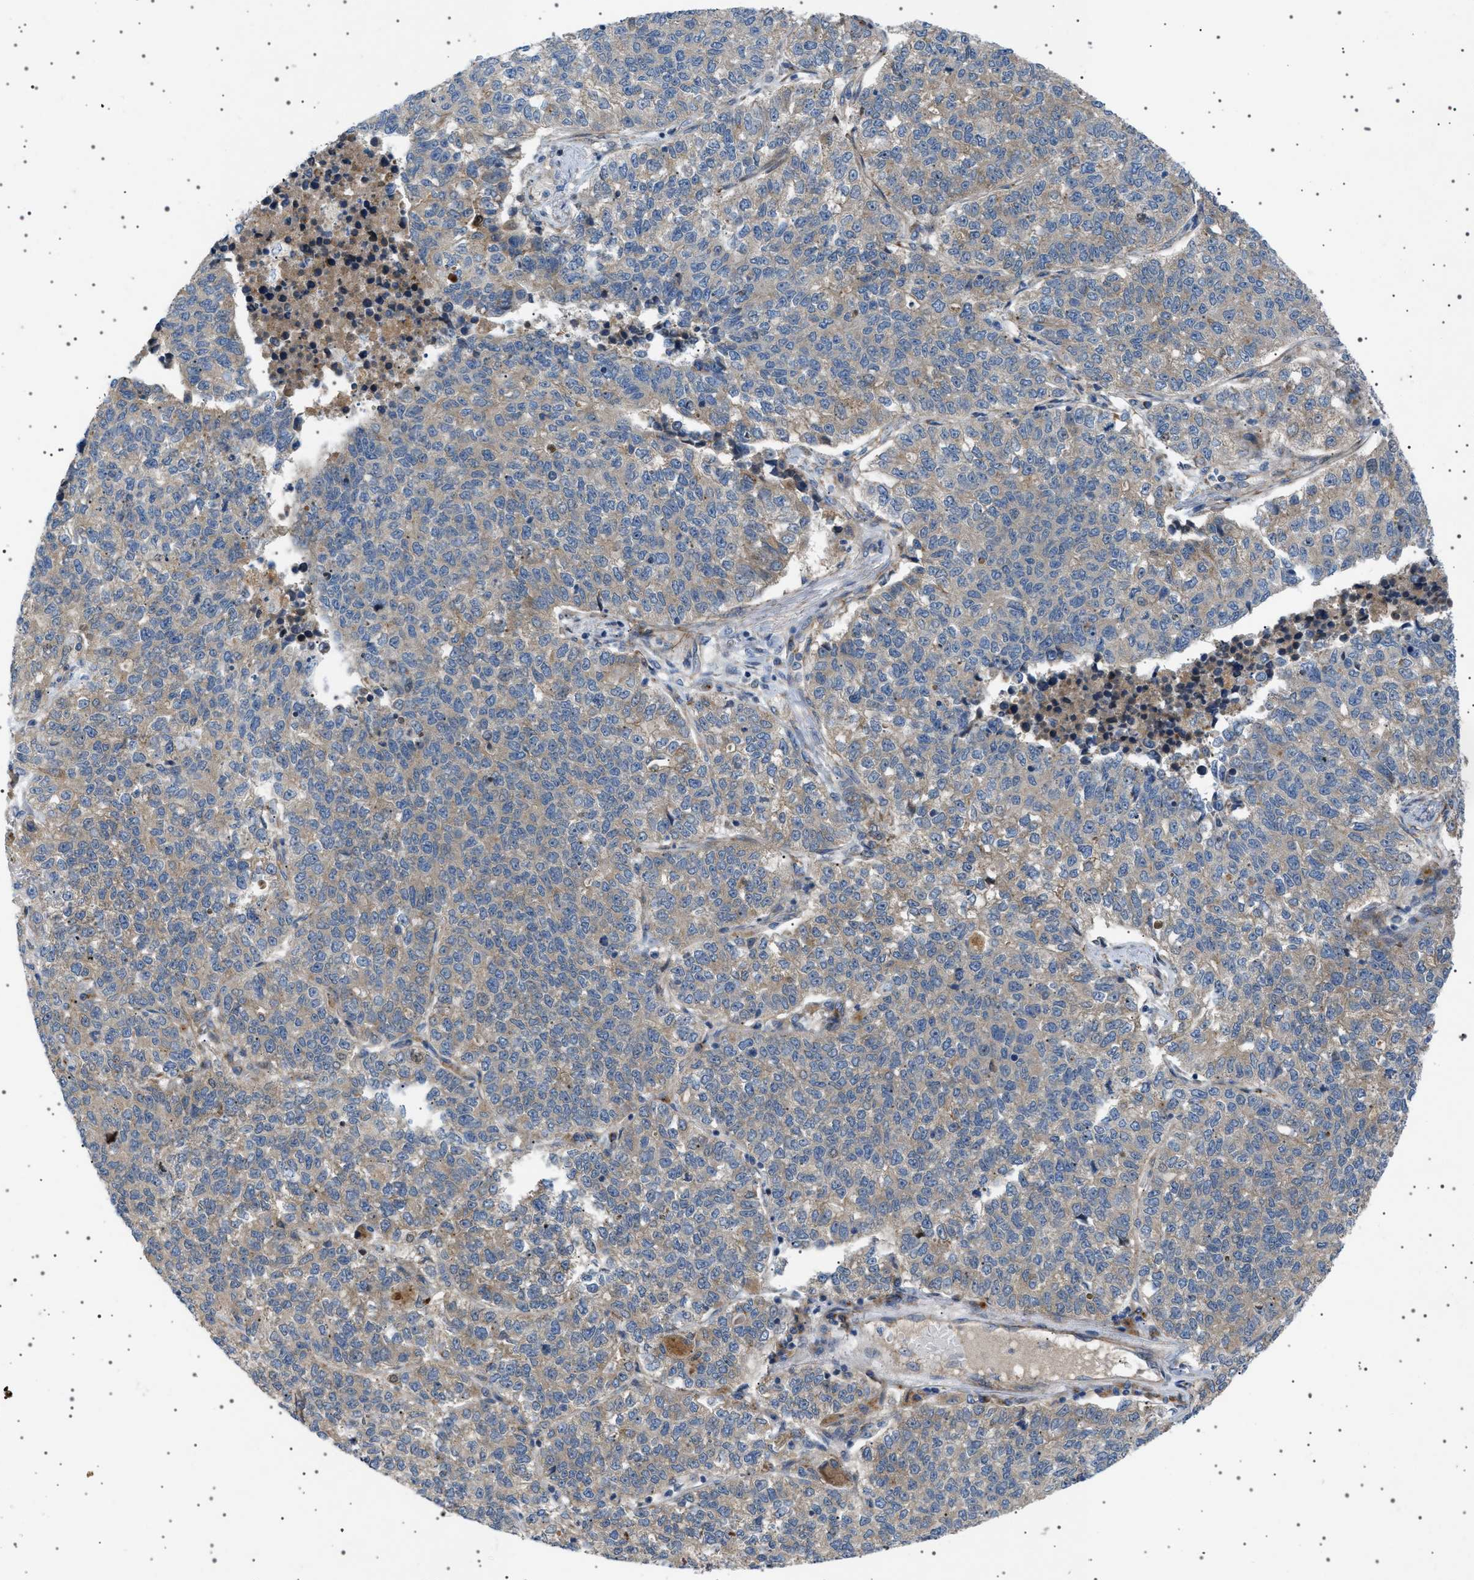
{"staining": {"intensity": "weak", "quantity": ">75%", "location": "cytoplasmic/membranous"}, "tissue": "lung cancer", "cell_type": "Tumor cells", "image_type": "cancer", "snomed": [{"axis": "morphology", "description": "Adenocarcinoma, NOS"}, {"axis": "topography", "description": "Lung"}], "caption": "The micrograph demonstrates a brown stain indicating the presence of a protein in the cytoplasmic/membranous of tumor cells in lung cancer (adenocarcinoma). (Brightfield microscopy of DAB IHC at high magnification).", "gene": "CCDC186", "patient": {"sex": "male", "age": 49}}